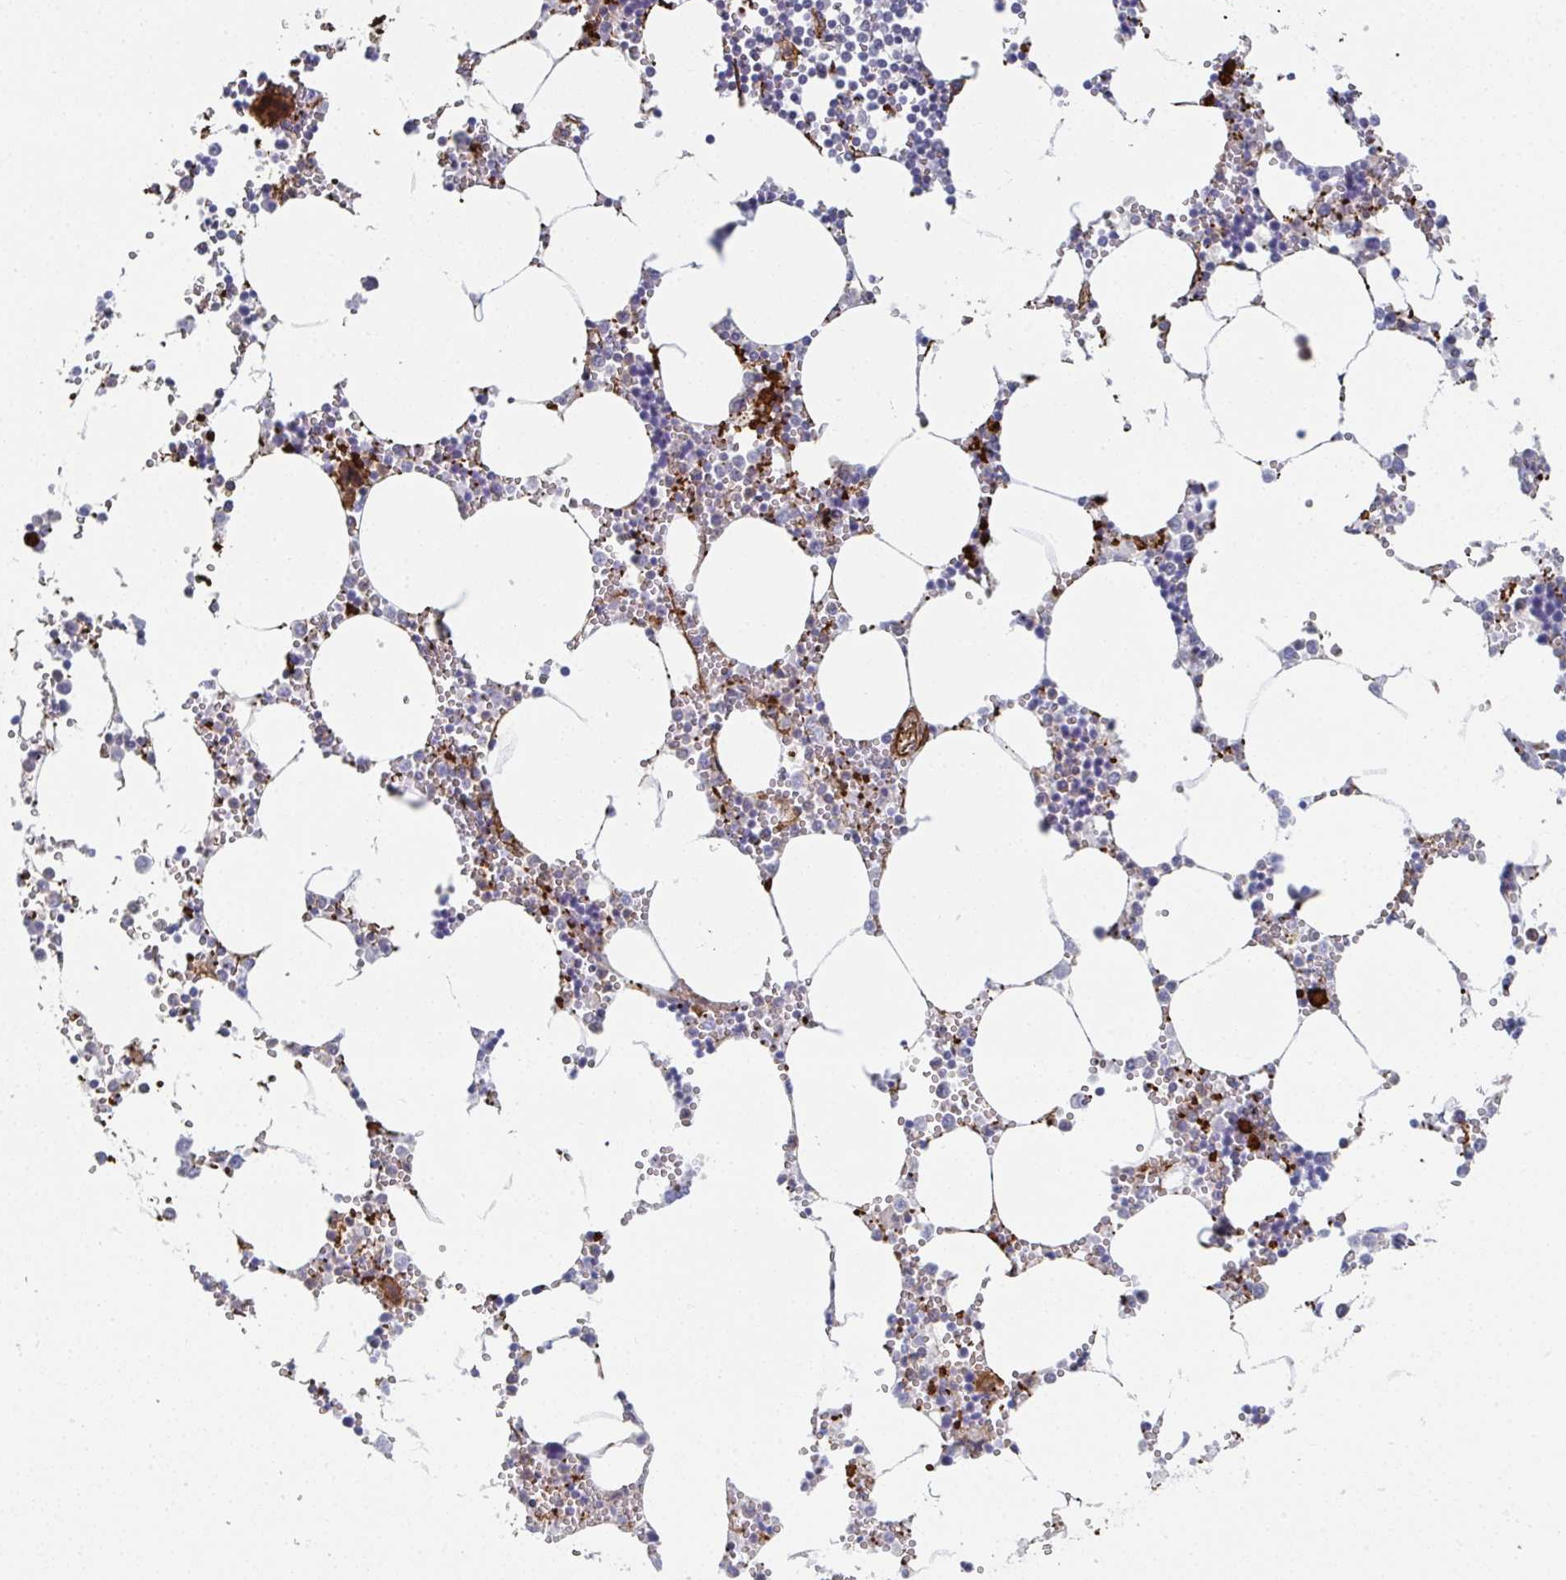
{"staining": {"intensity": "strong", "quantity": "<25%", "location": "cytoplasmic/membranous"}, "tissue": "bone marrow", "cell_type": "Hematopoietic cells", "image_type": "normal", "snomed": [{"axis": "morphology", "description": "Normal tissue, NOS"}, {"axis": "topography", "description": "Bone marrow"}], "caption": "Immunohistochemistry (DAB) staining of normal human bone marrow shows strong cytoplasmic/membranous protein staining in about <25% of hematopoietic cells.", "gene": "NEURL4", "patient": {"sex": "male", "age": 54}}